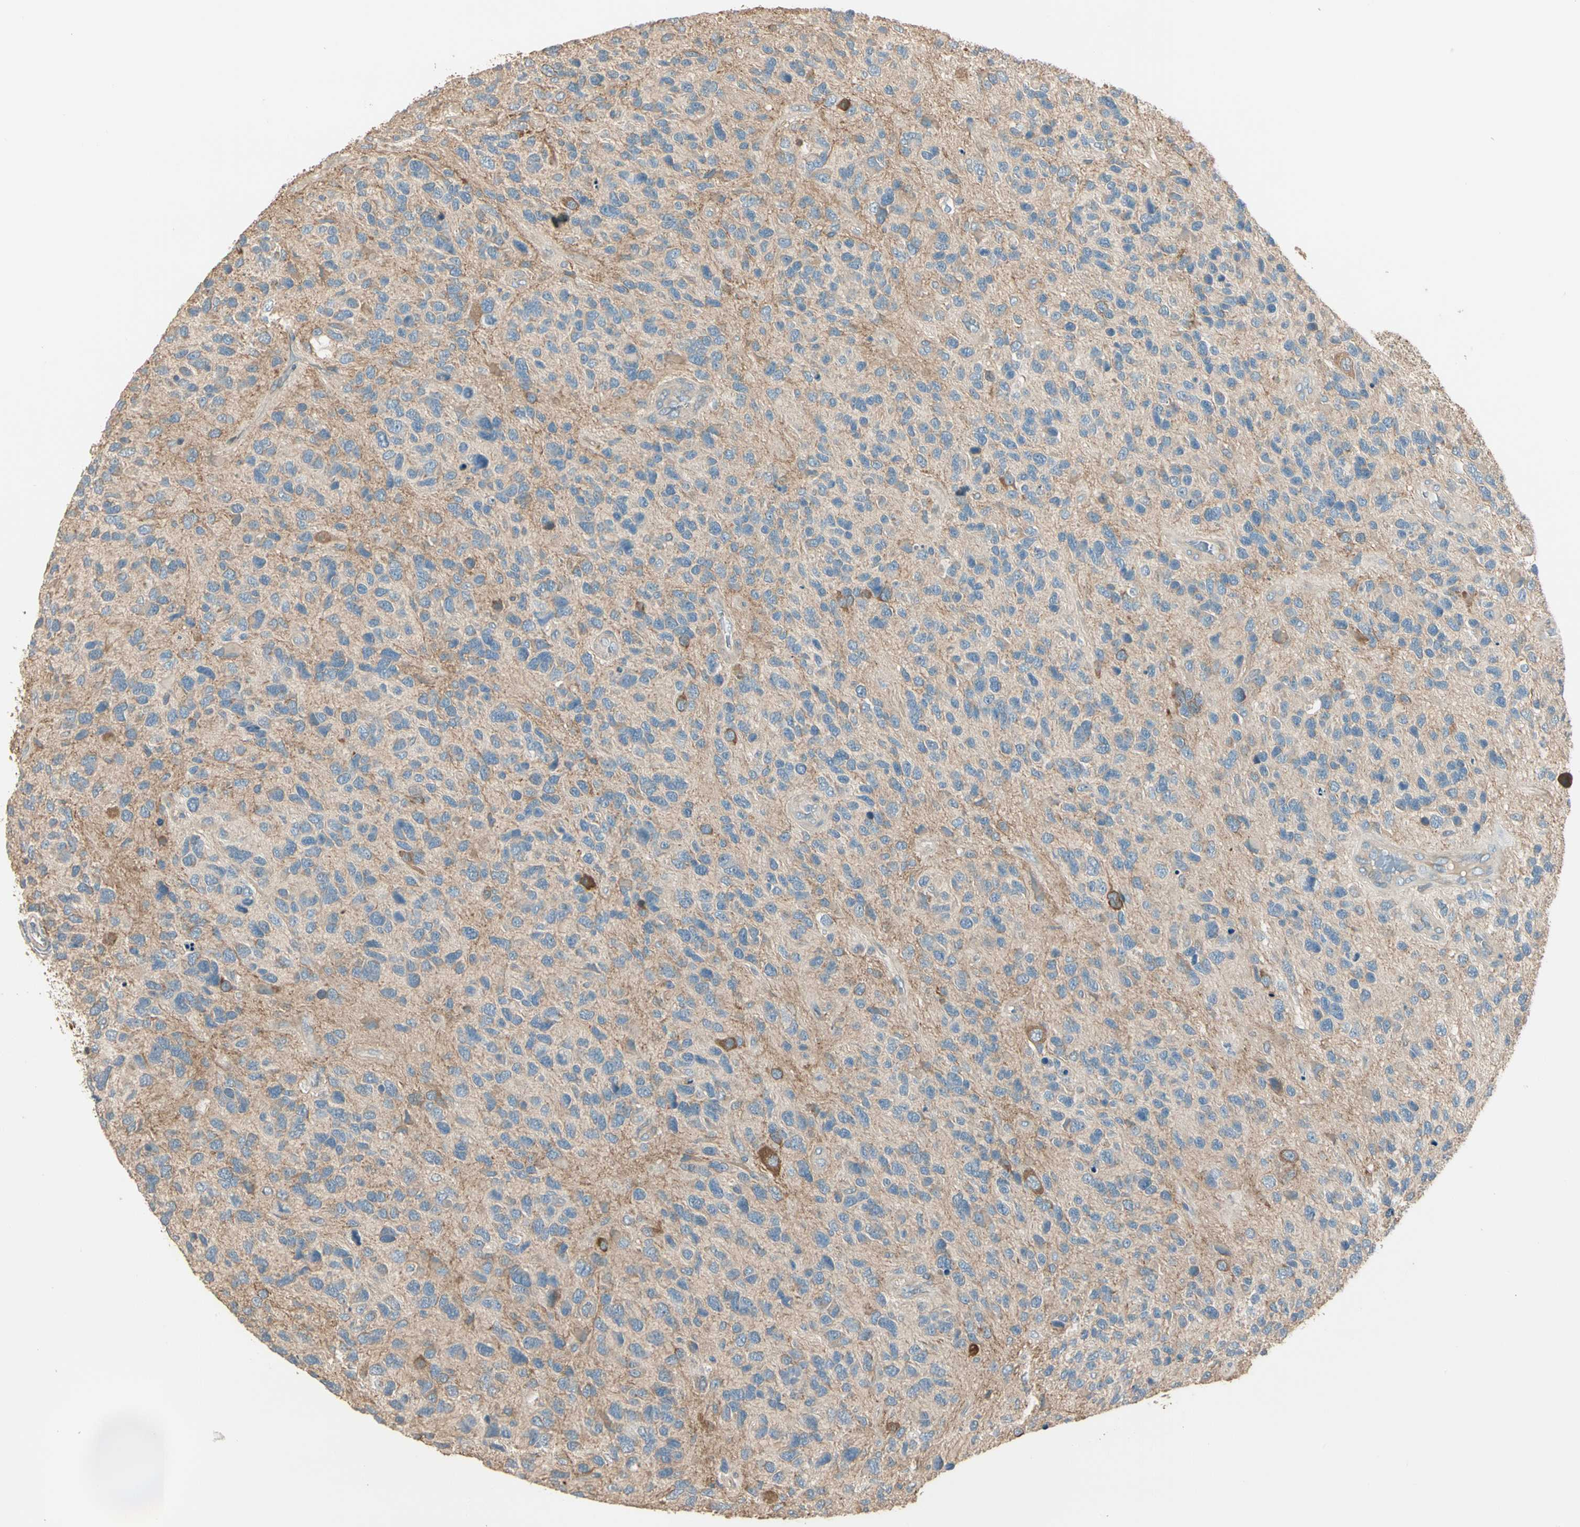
{"staining": {"intensity": "moderate", "quantity": ">75%", "location": "cytoplasmic/membranous"}, "tissue": "glioma", "cell_type": "Tumor cells", "image_type": "cancer", "snomed": [{"axis": "morphology", "description": "Glioma, malignant, High grade"}, {"axis": "topography", "description": "Brain"}], "caption": "There is medium levels of moderate cytoplasmic/membranous expression in tumor cells of malignant glioma (high-grade), as demonstrated by immunohistochemical staining (brown color).", "gene": "TNFRSF21", "patient": {"sex": "female", "age": 58}}